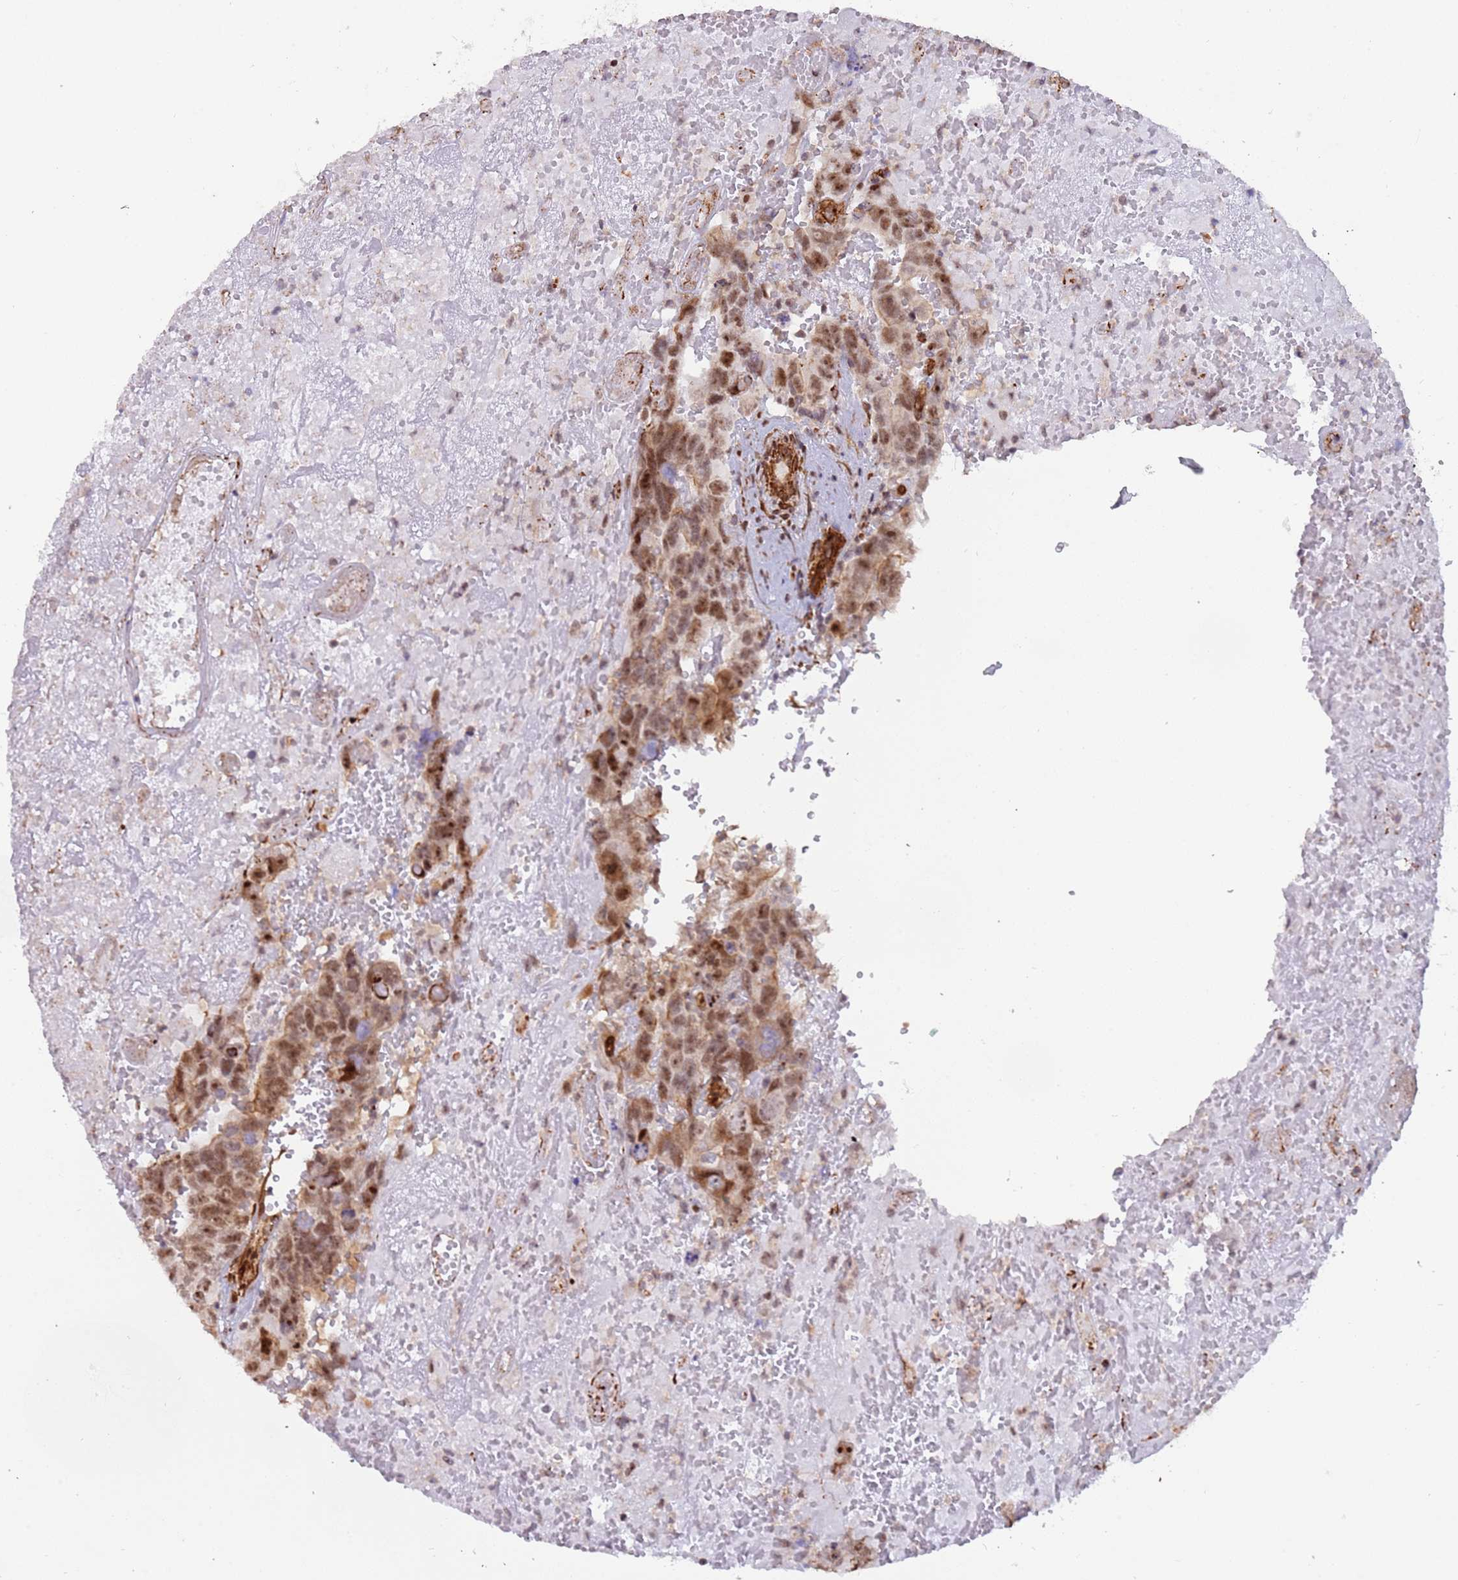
{"staining": {"intensity": "moderate", "quantity": ">75%", "location": "nuclear"}, "tissue": "testis cancer", "cell_type": "Tumor cells", "image_type": "cancer", "snomed": [{"axis": "morphology", "description": "Carcinoma, Embryonal, NOS"}, {"axis": "topography", "description": "Testis"}], "caption": "IHC (DAB) staining of testis embryonal carcinoma reveals moderate nuclear protein positivity in about >75% of tumor cells.", "gene": "LRMDA", "patient": {"sex": "male", "age": 45}}